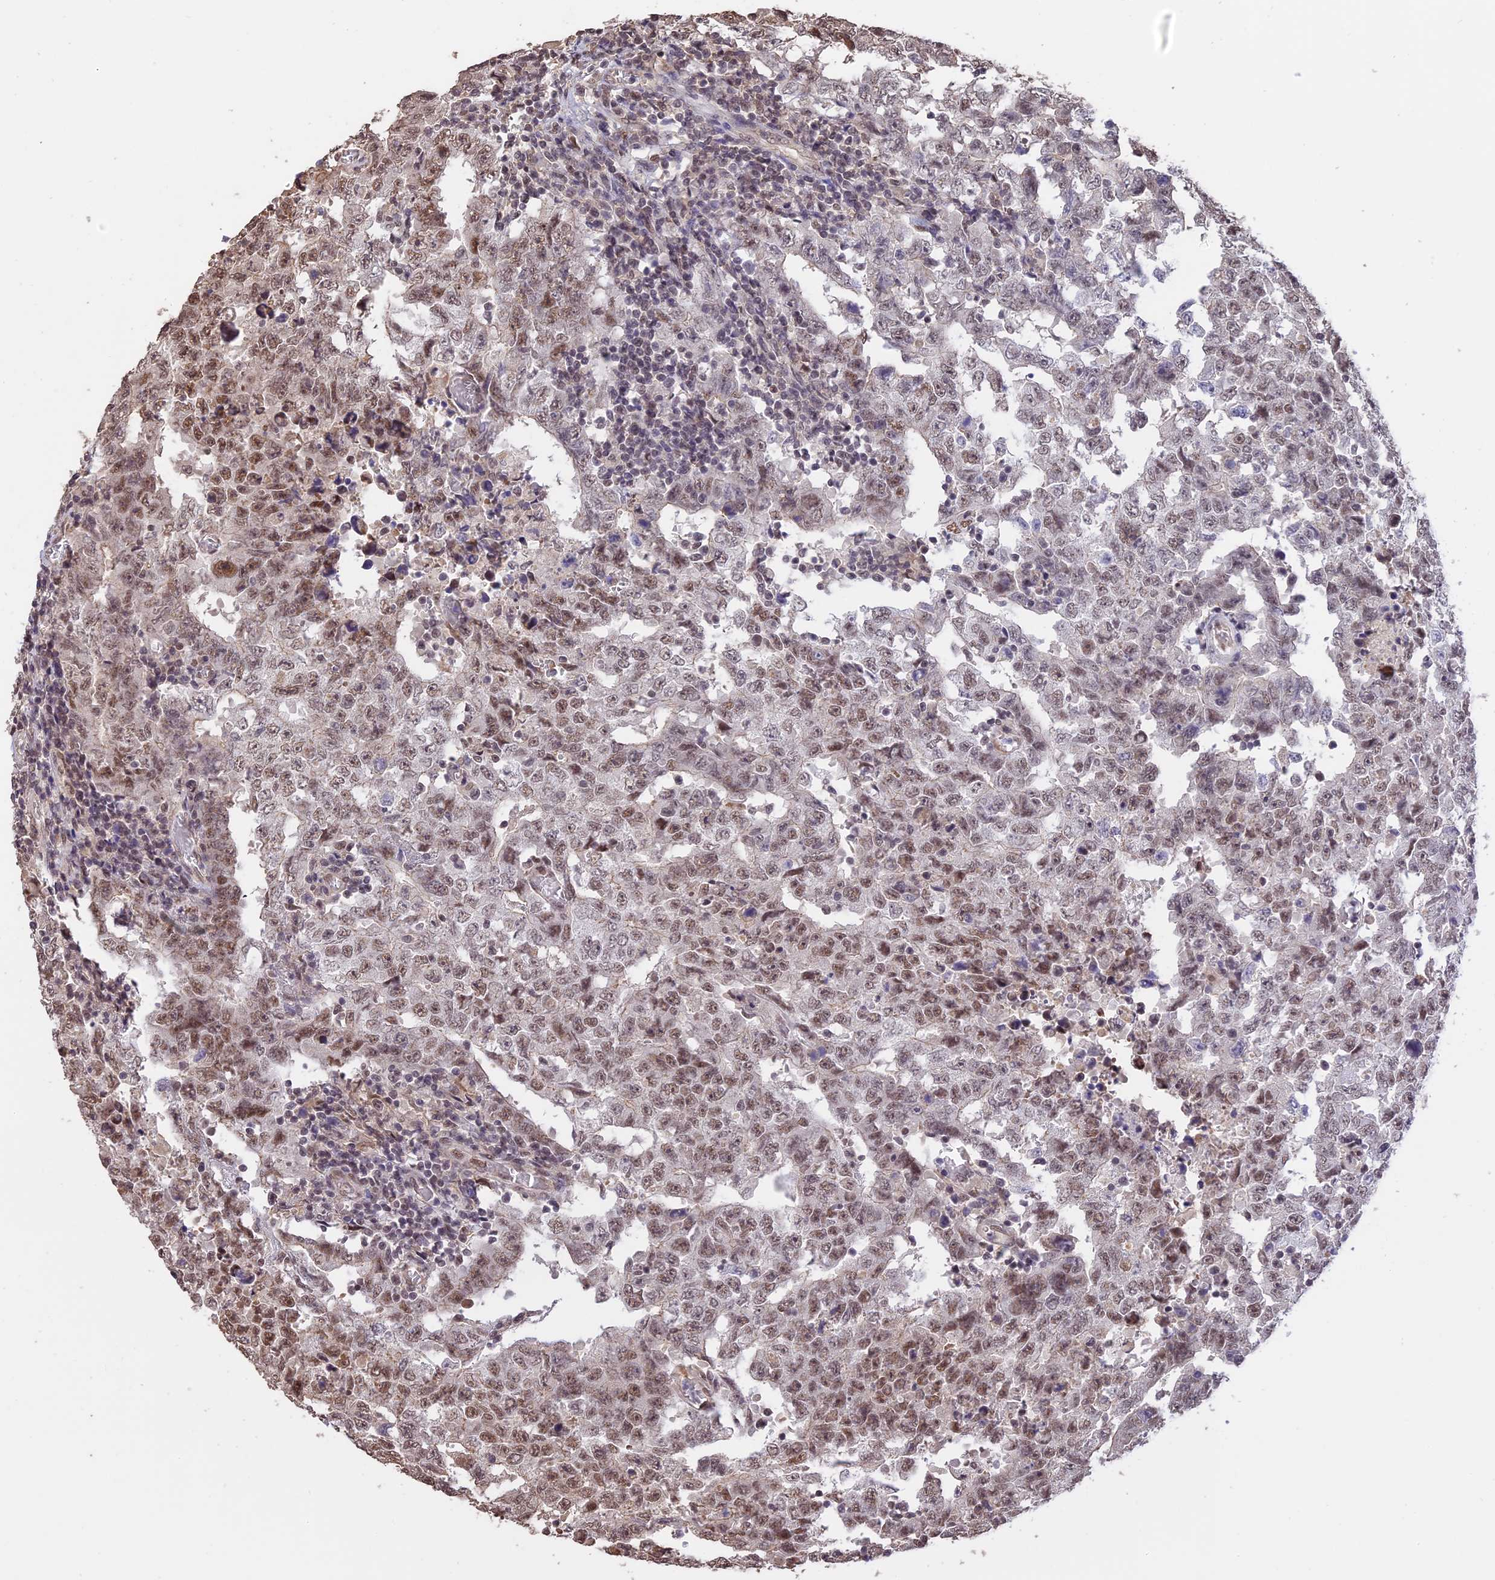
{"staining": {"intensity": "moderate", "quantity": ">75%", "location": "nuclear"}, "tissue": "testis cancer", "cell_type": "Tumor cells", "image_type": "cancer", "snomed": [{"axis": "morphology", "description": "Carcinoma, Embryonal, NOS"}, {"axis": "topography", "description": "Testis"}], "caption": "Immunohistochemical staining of human testis embryonal carcinoma reveals medium levels of moderate nuclear protein staining in about >75% of tumor cells.", "gene": "TIGD7", "patient": {"sex": "male", "age": 26}}